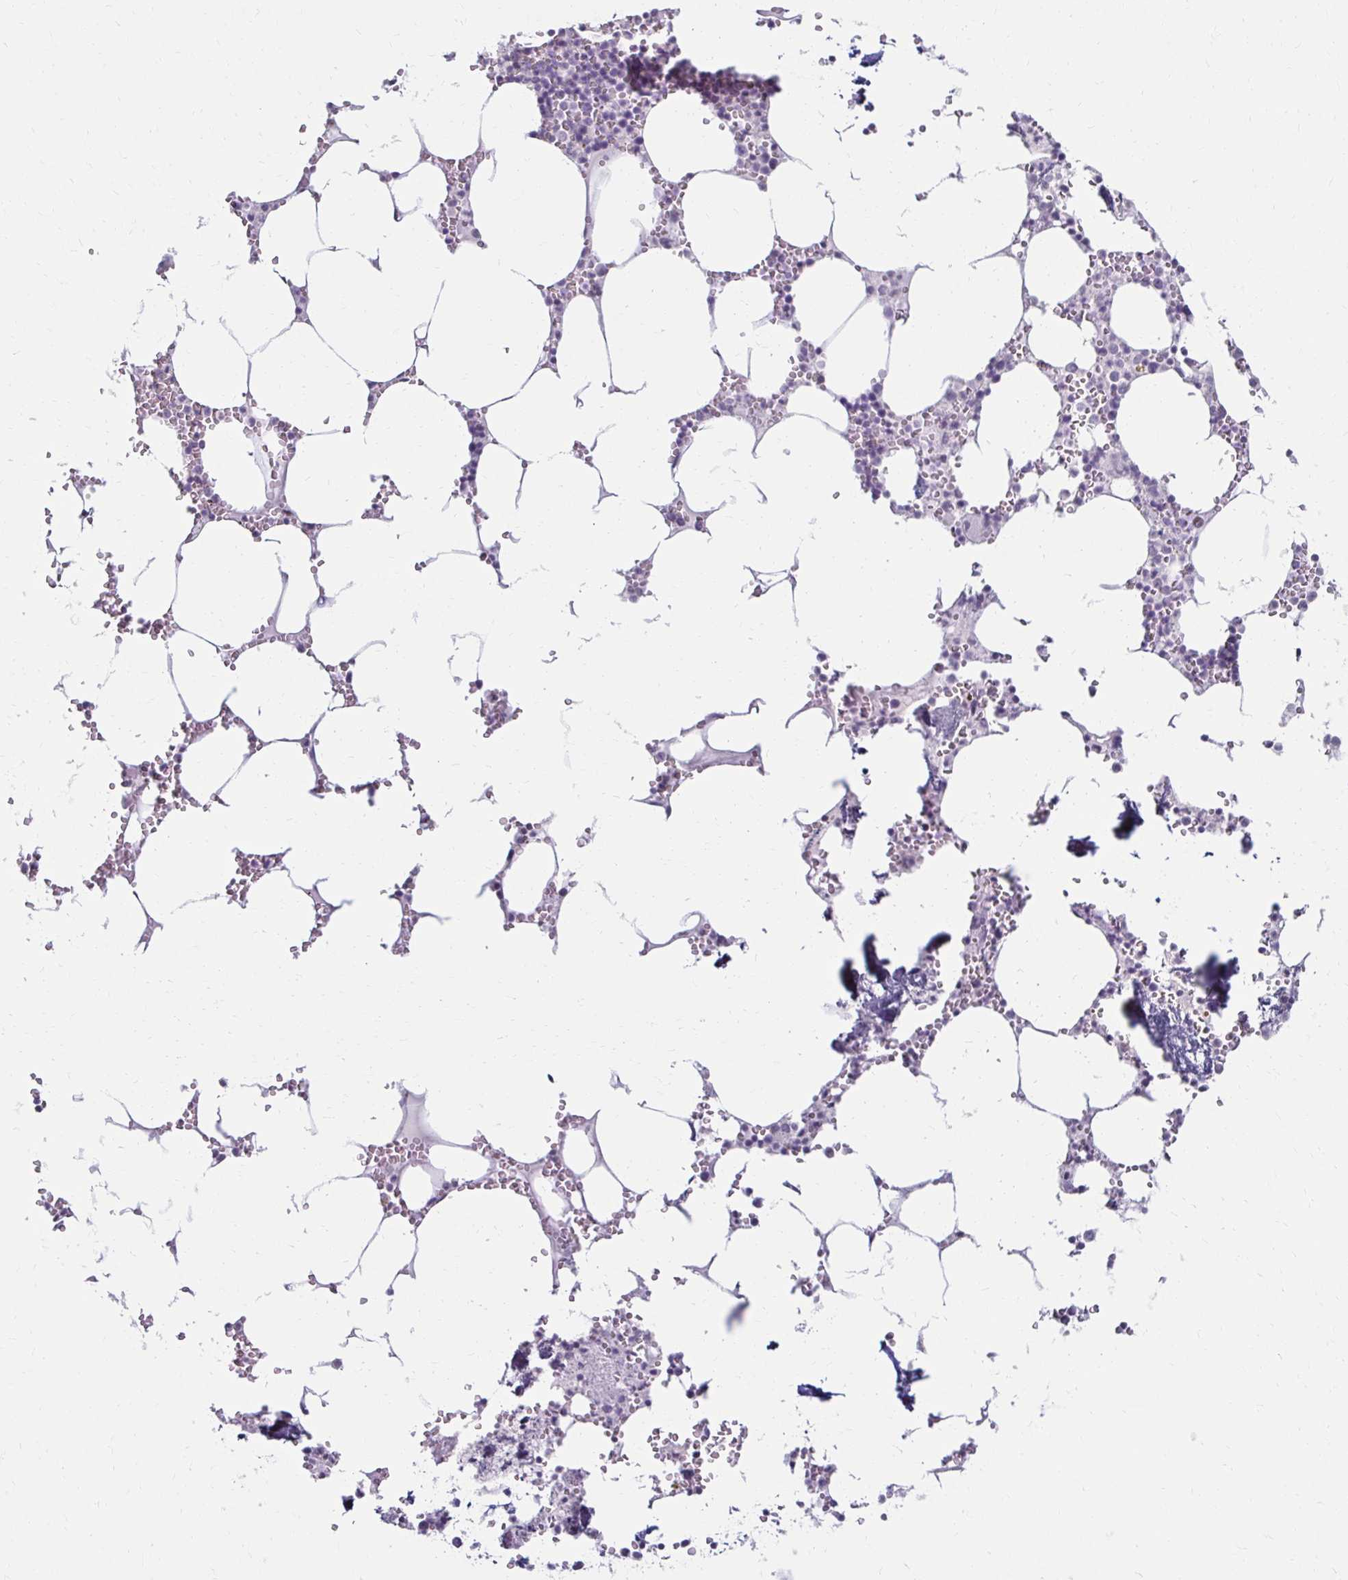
{"staining": {"intensity": "negative", "quantity": "none", "location": "none"}, "tissue": "bone marrow", "cell_type": "Hematopoietic cells", "image_type": "normal", "snomed": [{"axis": "morphology", "description": "Normal tissue, NOS"}, {"axis": "topography", "description": "Bone marrow"}], "caption": "Immunohistochemistry (IHC) photomicrograph of benign bone marrow: bone marrow stained with DAB (3,3'-diaminobenzidine) demonstrates no significant protein expression in hematopoietic cells. (Brightfield microscopy of DAB (3,3'-diaminobenzidine) immunohistochemistry at high magnification).", "gene": "TOMM34", "patient": {"sex": "male", "age": 54}}